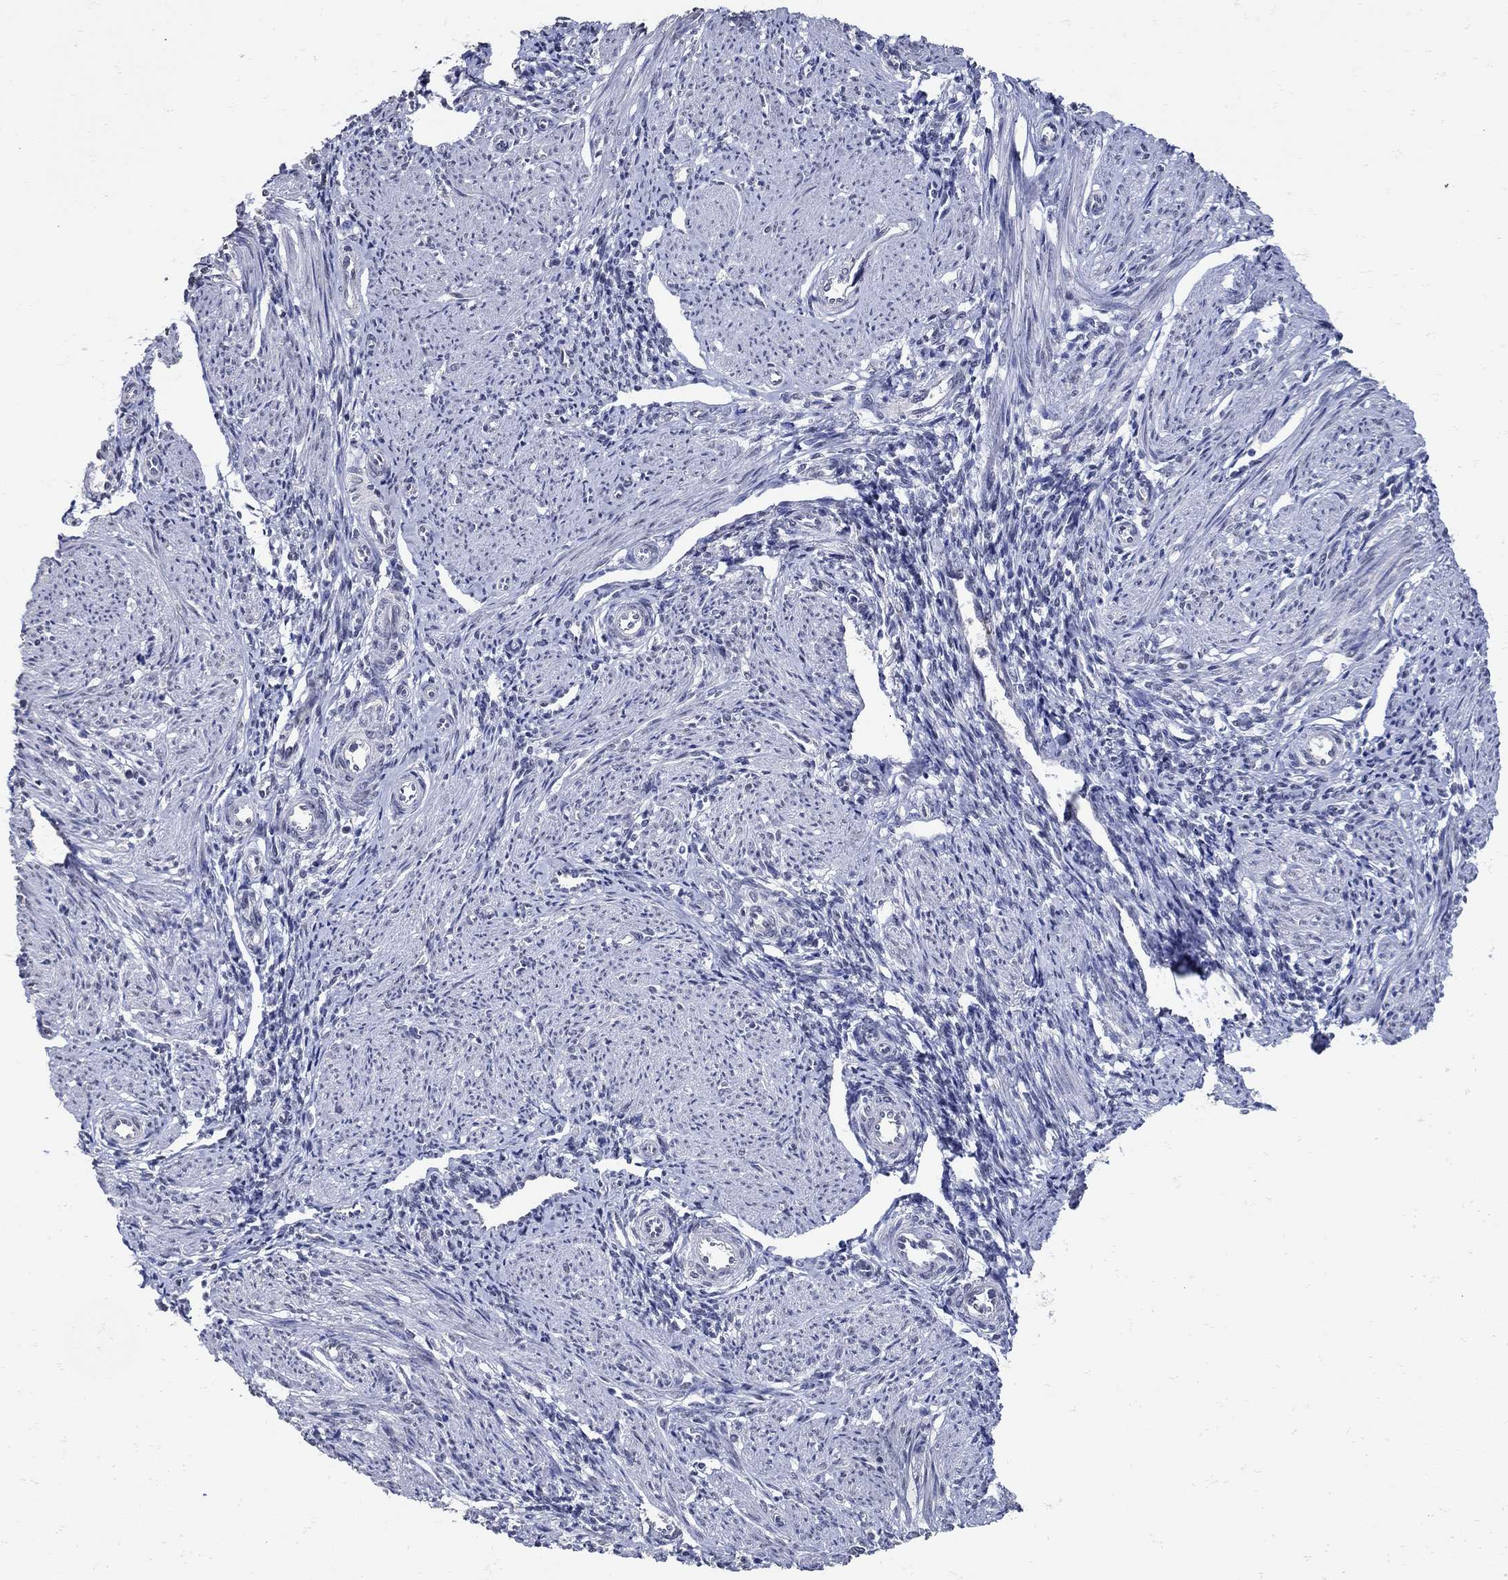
{"staining": {"intensity": "negative", "quantity": "none", "location": "none"}, "tissue": "endometrium", "cell_type": "Cells in endometrial stroma", "image_type": "normal", "snomed": [{"axis": "morphology", "description": "Normal tissue, NOS"}, {"axis": "topography", "description": "Endometrium"}], "caption": "Immunohistochemical staining of unremarkable human endometrium displays no significant expression in cells in endometrial stroma.", "gene": "KCNN3", "patient": {"sex": "female", "age": 37}}